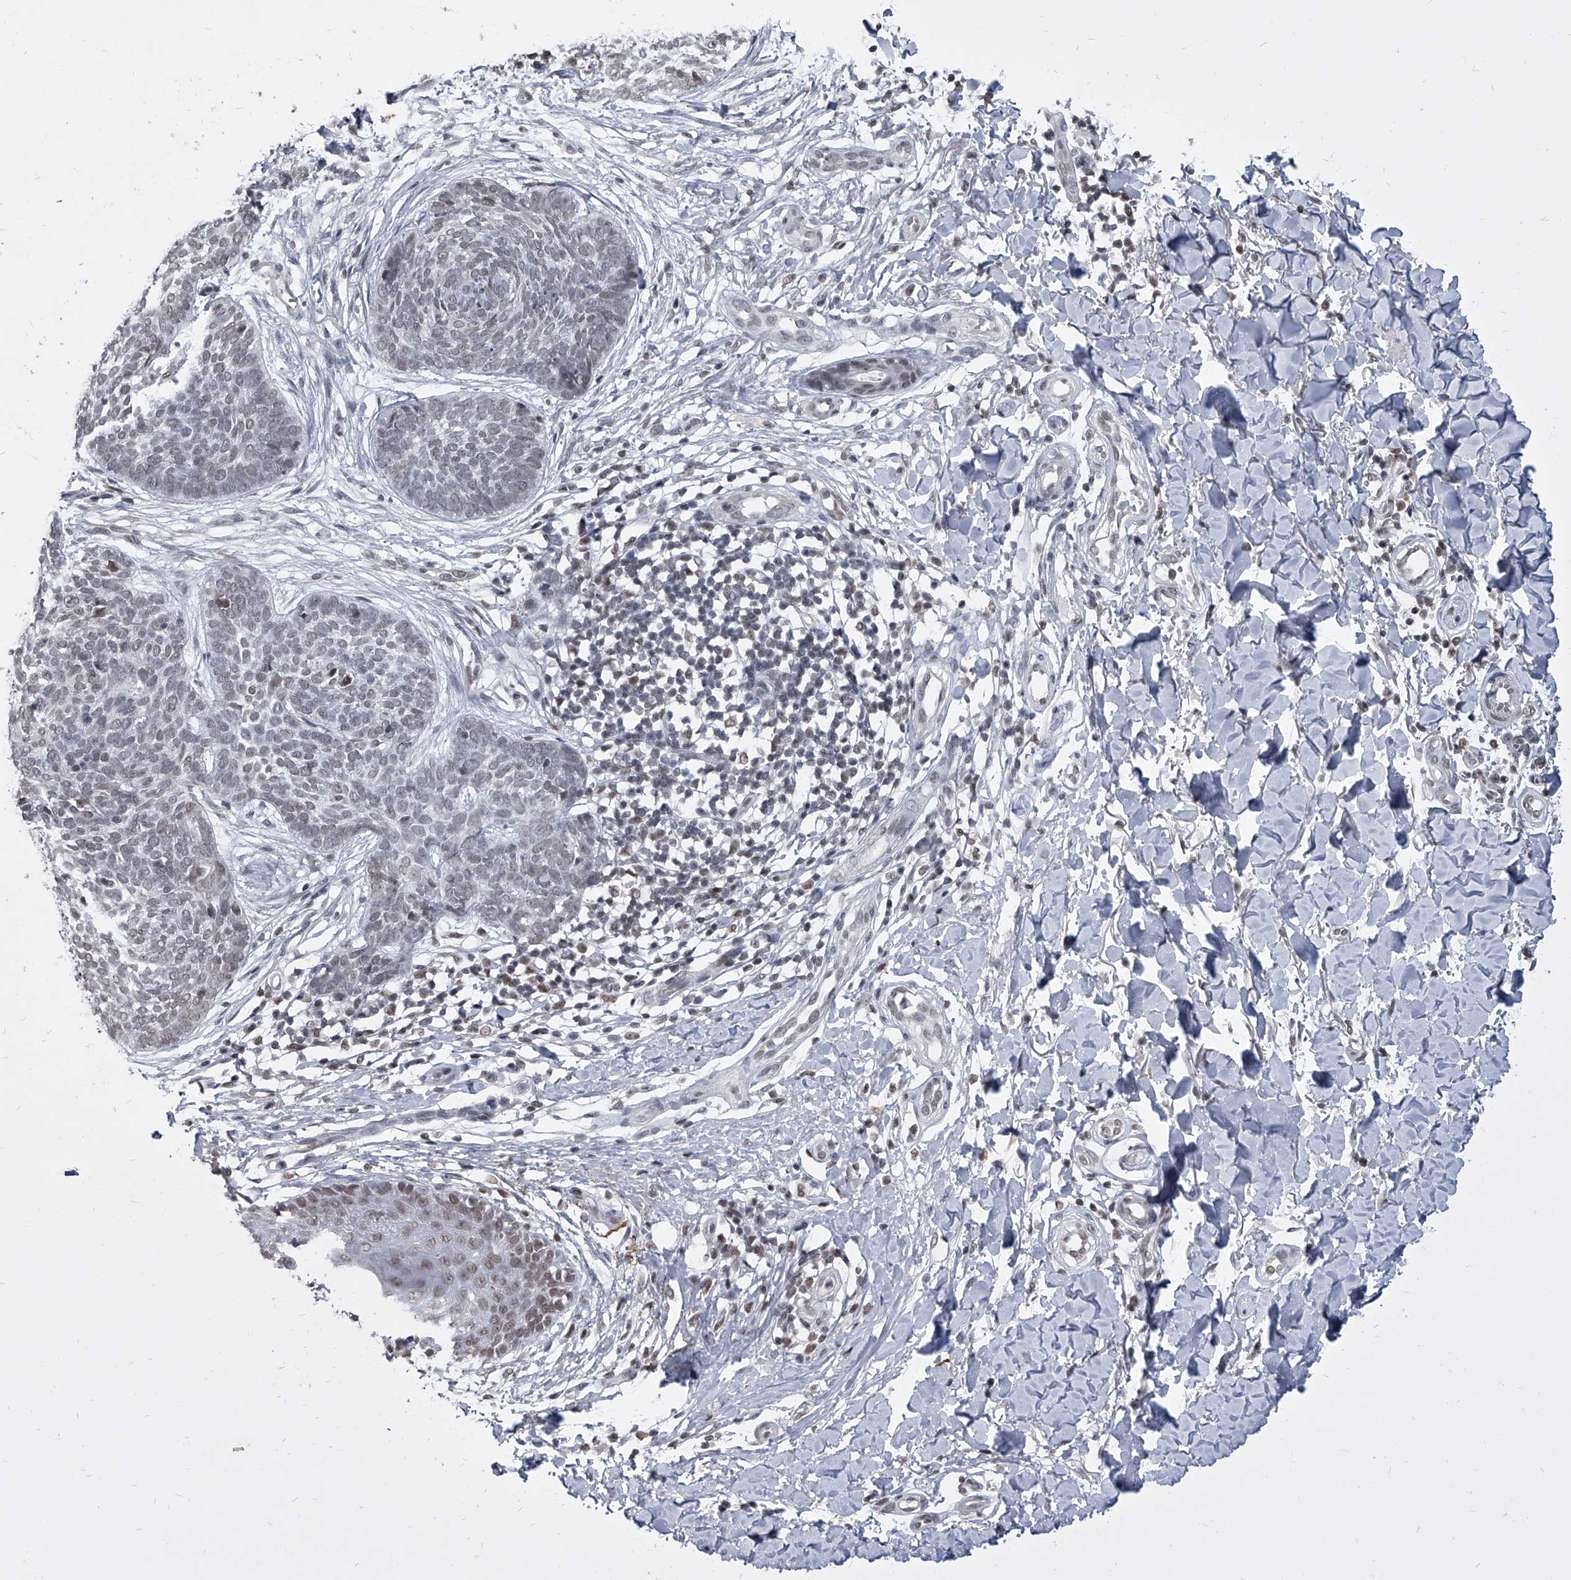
{"staining": {"intensity": "weak", "quantity": "<25%", "location": "nuclear"}, "tissue": "skin cancer", "cell_type": "Tumor cells", "image_type": "cancer", "snomed": [{"axis": "morphology", "description": "Basal cell carcinoma"}, {"axis": "topography", "description": "Skin"}], "caption": "Immunohistochemical staining of human skin cancer (basal cell carcinoma) demonstrates no significant expression in tumor cells.", "gene": "PPIL4", "patient": {"sex": "female", "age": 64}}